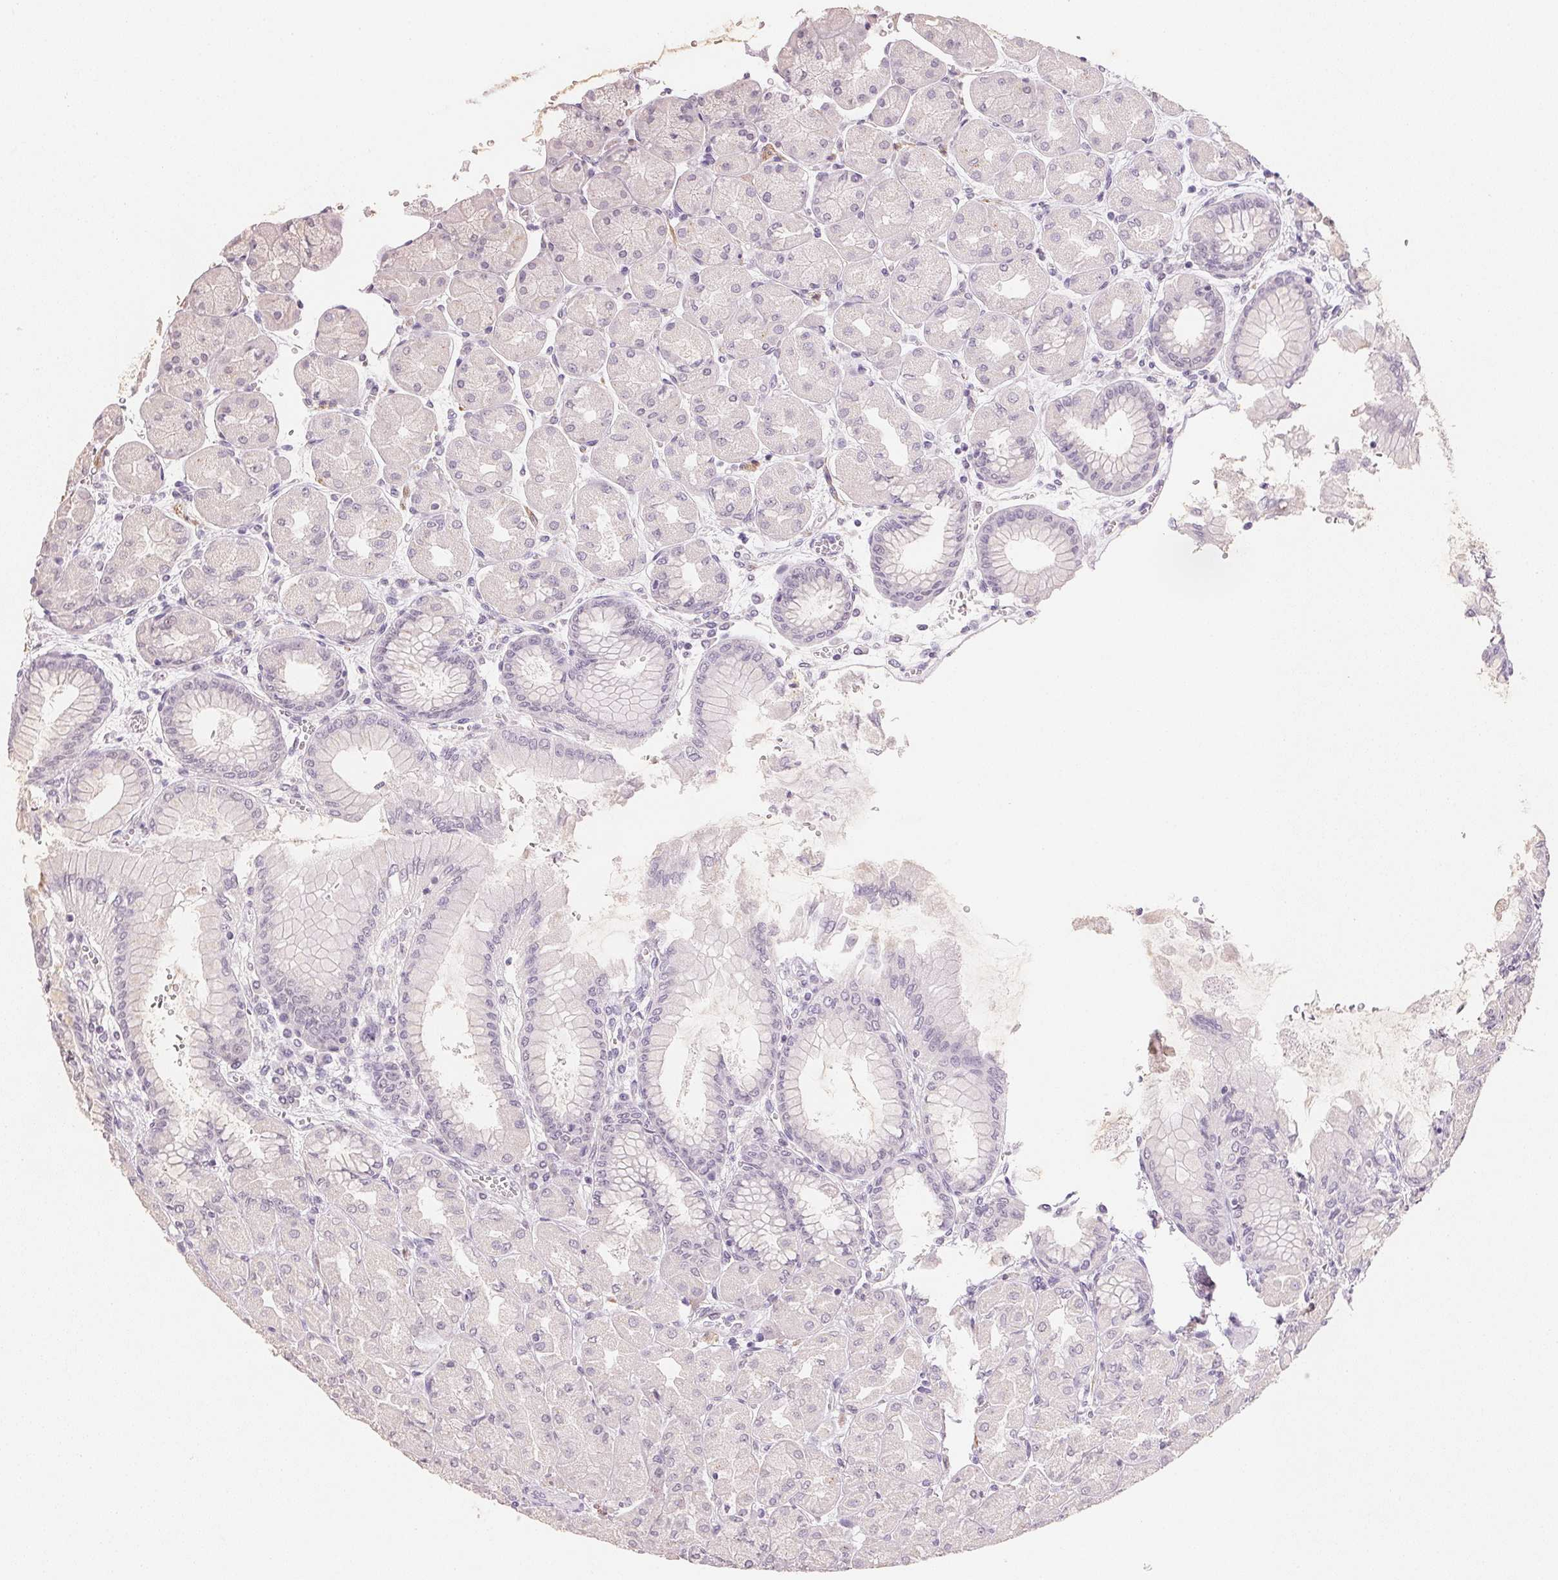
{"staining": {"intensity": "negative", "quantity": "none", "location": "none"}, "tissue": "stomach", "cell_type": "Glandular cells", "image_type": "normal", "snomed": [{"axis": "morphology", "description": "Normal tissue, NOS"}, {"axis": "topography", "description": "Stomach, upper"}], "caption": "High power microscopy micrograph of an IHC image of unremarkable stomach, revealing no significant expression in glandular cells.", "gene": "SMTN", "patient": {"sex": "female", "age": 56}}